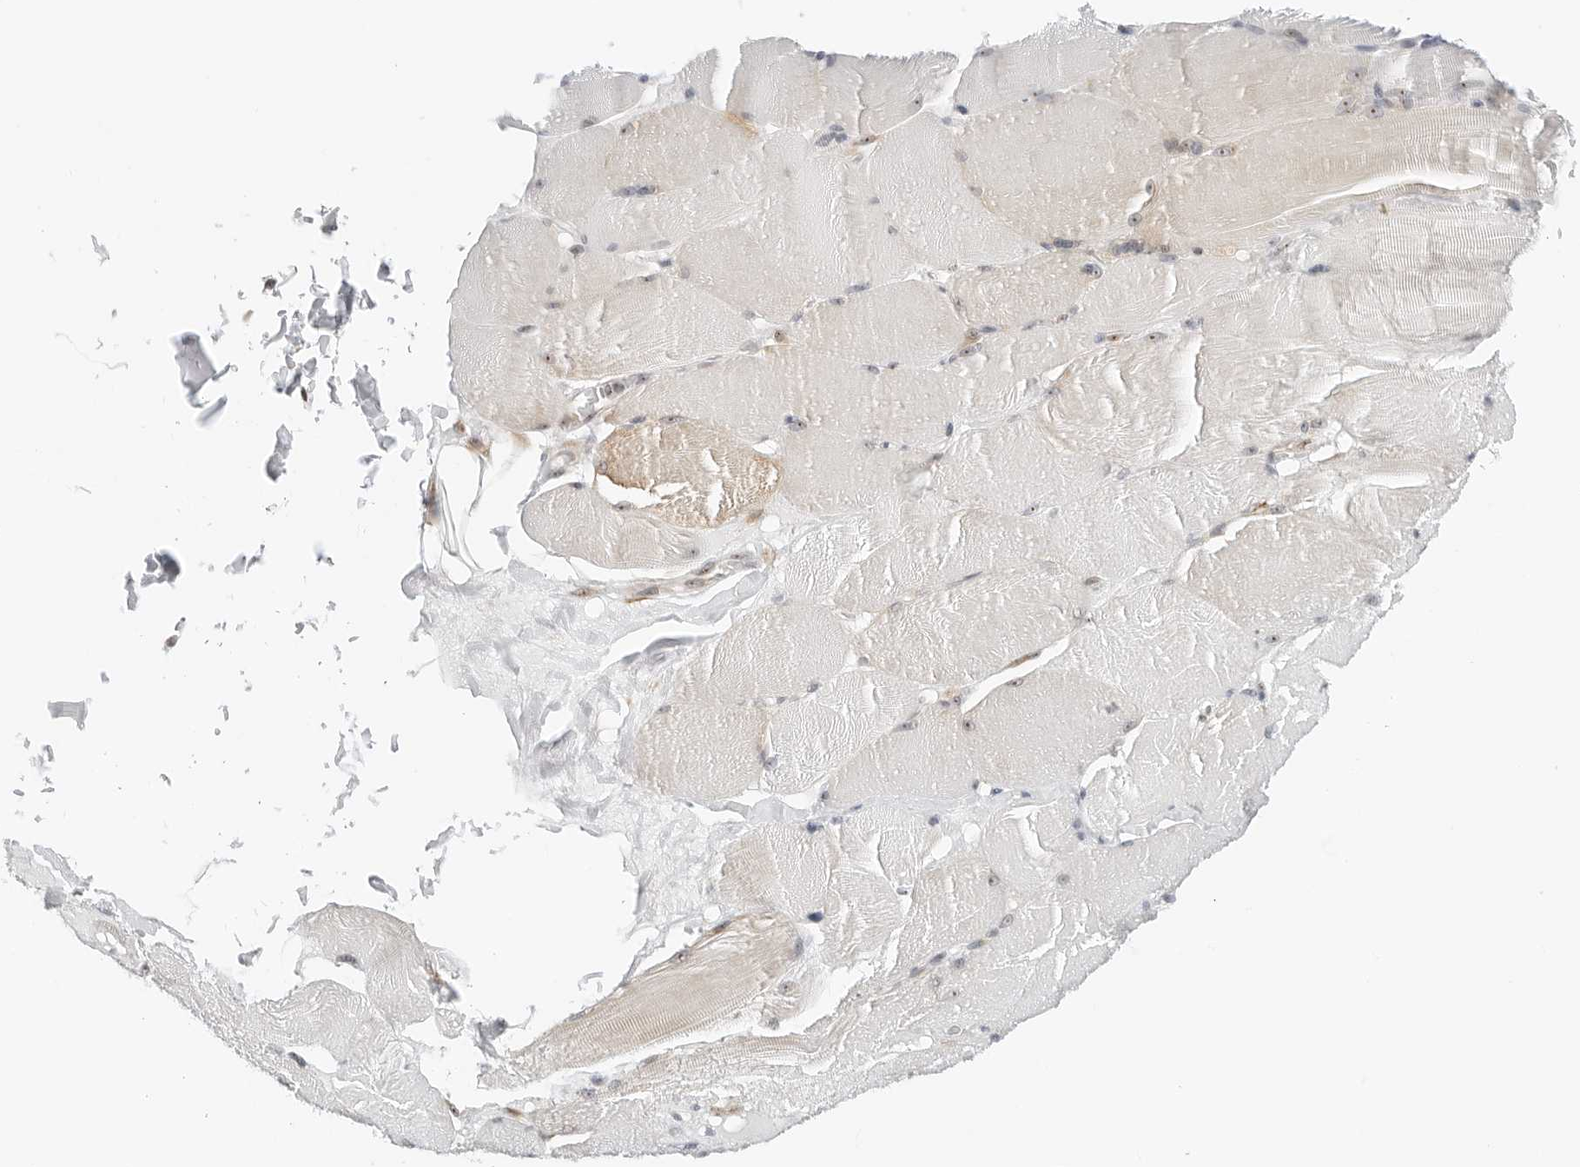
{"staining": {"intensity": "weak", "quantity": "25%-75%", "location": "cytoplasmic/membranous,nuclear"}, "tissue": "skeletal muscle", "cell_type": "Myocytes", "image_type": "normal", "snomed": [{"axis": "morphology", "description": "Normal tissue, NOS"}, {"axis": "topography", "description": "Skin"}, {"axis": "topography", "description": "Skeletal muscle"}], "caption": "Normal skeletal muscle demonstrates weak cytoplasmic/membranous,nuclear positivity in approximately 25%-75% of myocytes, visualized by immunohistochemistry.", "gene": "RIMKLA", "patient": {"sex": "male", "age": 83}}